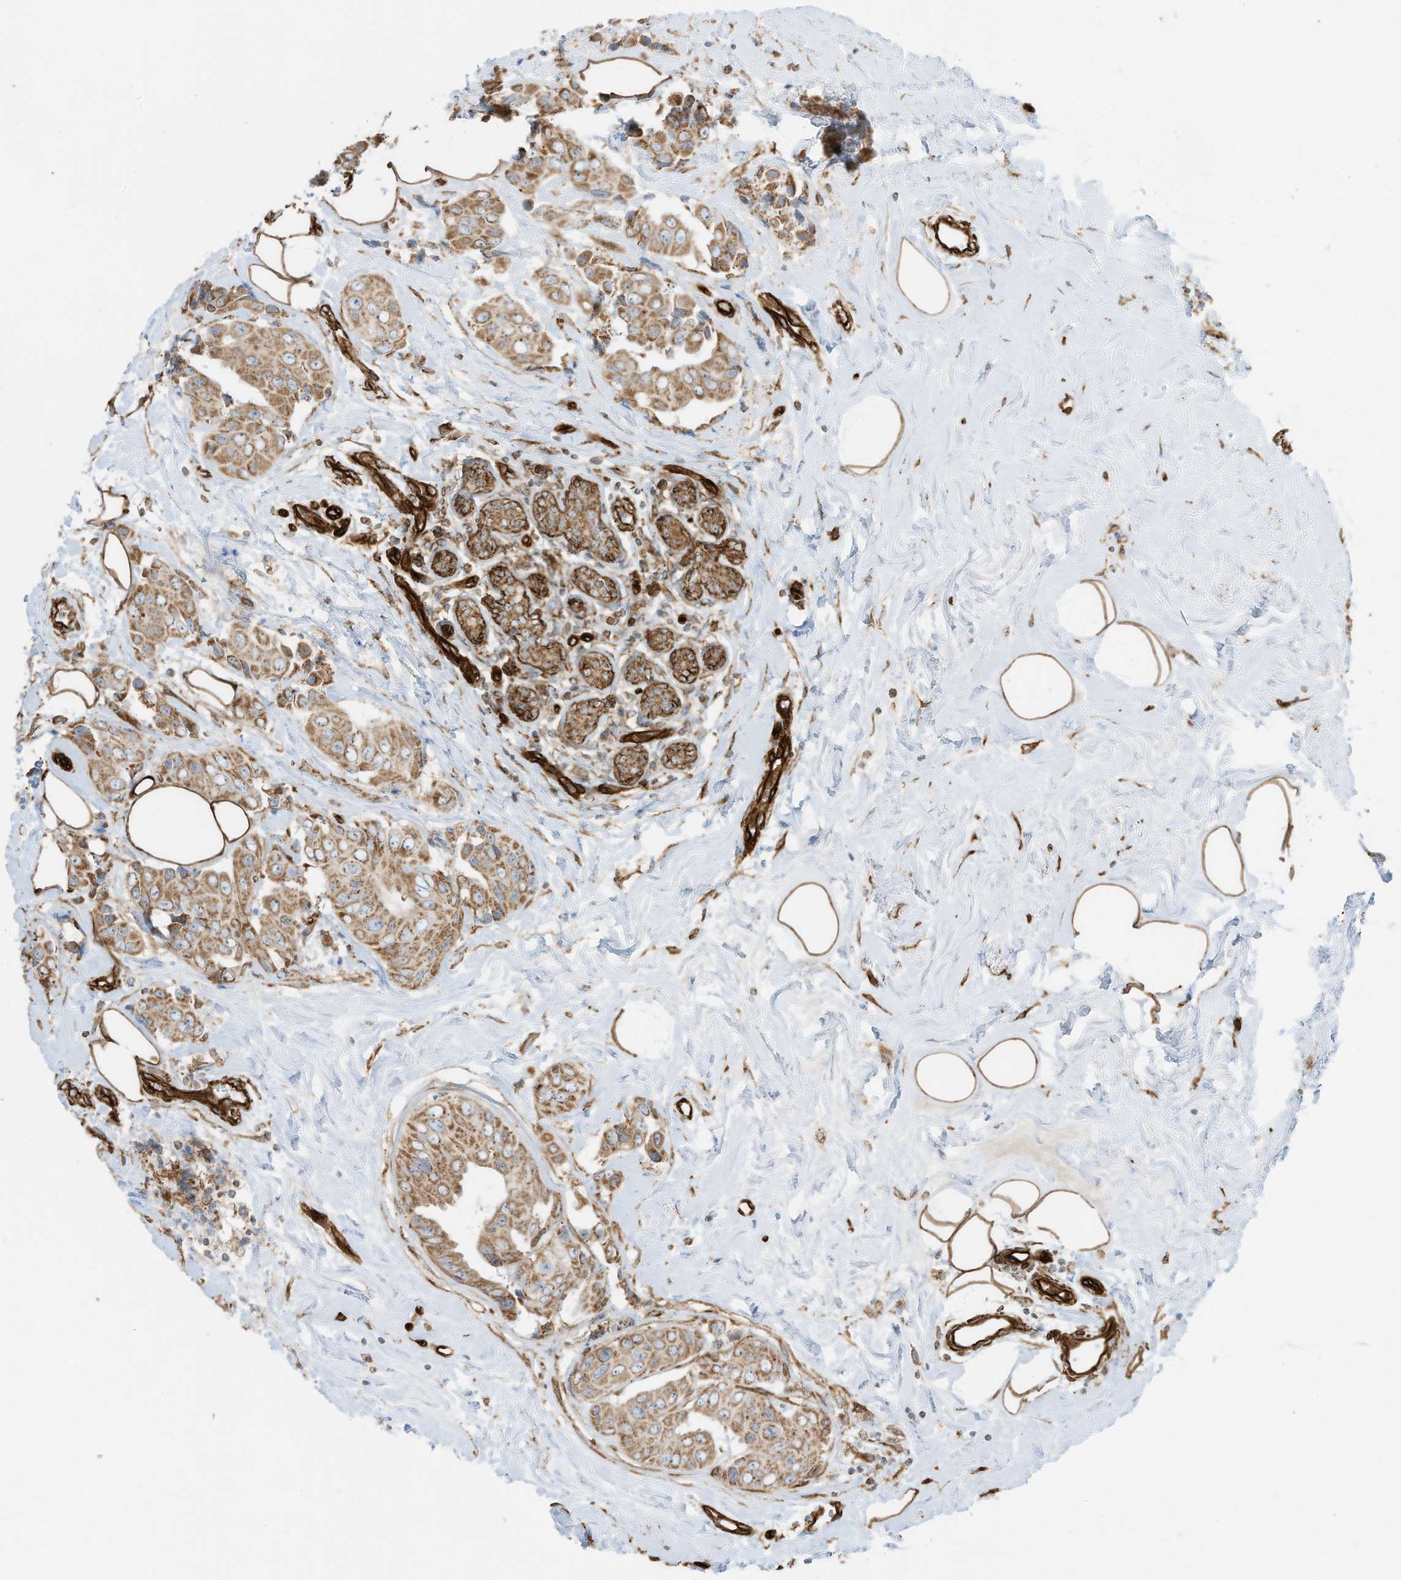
{"staining": {"intensity": "moderate", "quantity": ">75%", "location": "cytoplasmic/membranous"}, "tissue": "breast cancer", "cell_type": "Tumor cells", "image_type": "cancer", "snomed": [{"axis": "morphology", "description": "Normal tissue, NOS"}, {"axis": "morphology", "description": "Duct carcinoma"}, {"axis": "topography", "description": "Breast"}], "caption": "Immunohistochemistry (DAB) staining of human breast cancer displays moderate cytoplasmic/membranous protein staining in about >75% of tumor cells.", "gene": "ABCB7", "patient": {"sex": "female", "age": 39}}